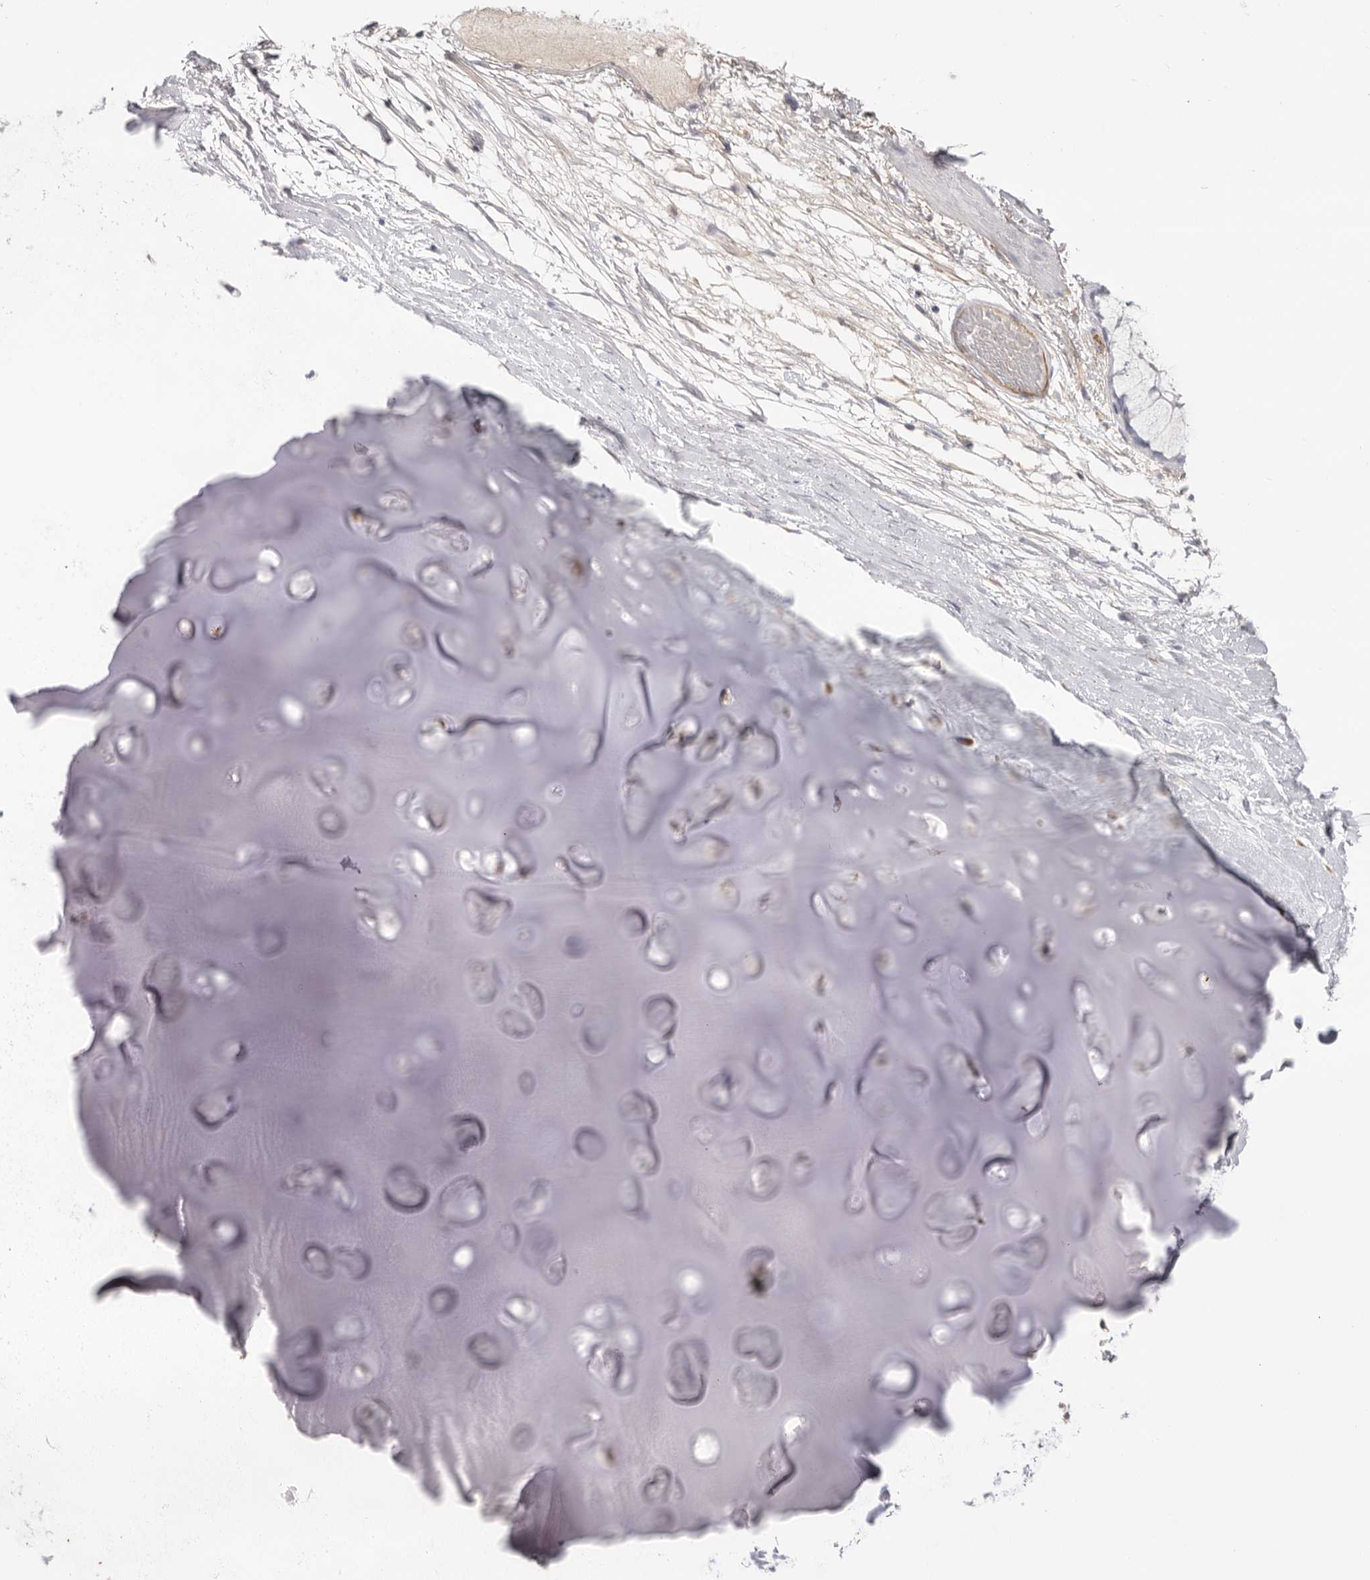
{"staining": {"intensity": "negative", "quantity": "none", "location": "none"}, "tissue": "adipose tissue", "cell_type": "Adipocytes", "image_type": "normal", "snomed": [{"axis": "morphology", "description": "Normal tissue, NOS"}, {"axis": "topography", "description": "Bronchus"}], "caption": "An IHC micrograph of unremarkable adipose tissue is shown. There is no staining in adipocytes of adipose tissue. (DAB immunohistochemistry (IHC) visualized using brightfield microscopy, high magnification).", "gene": "LRRC66", "patient": {"sex": "male", "age": 66}}